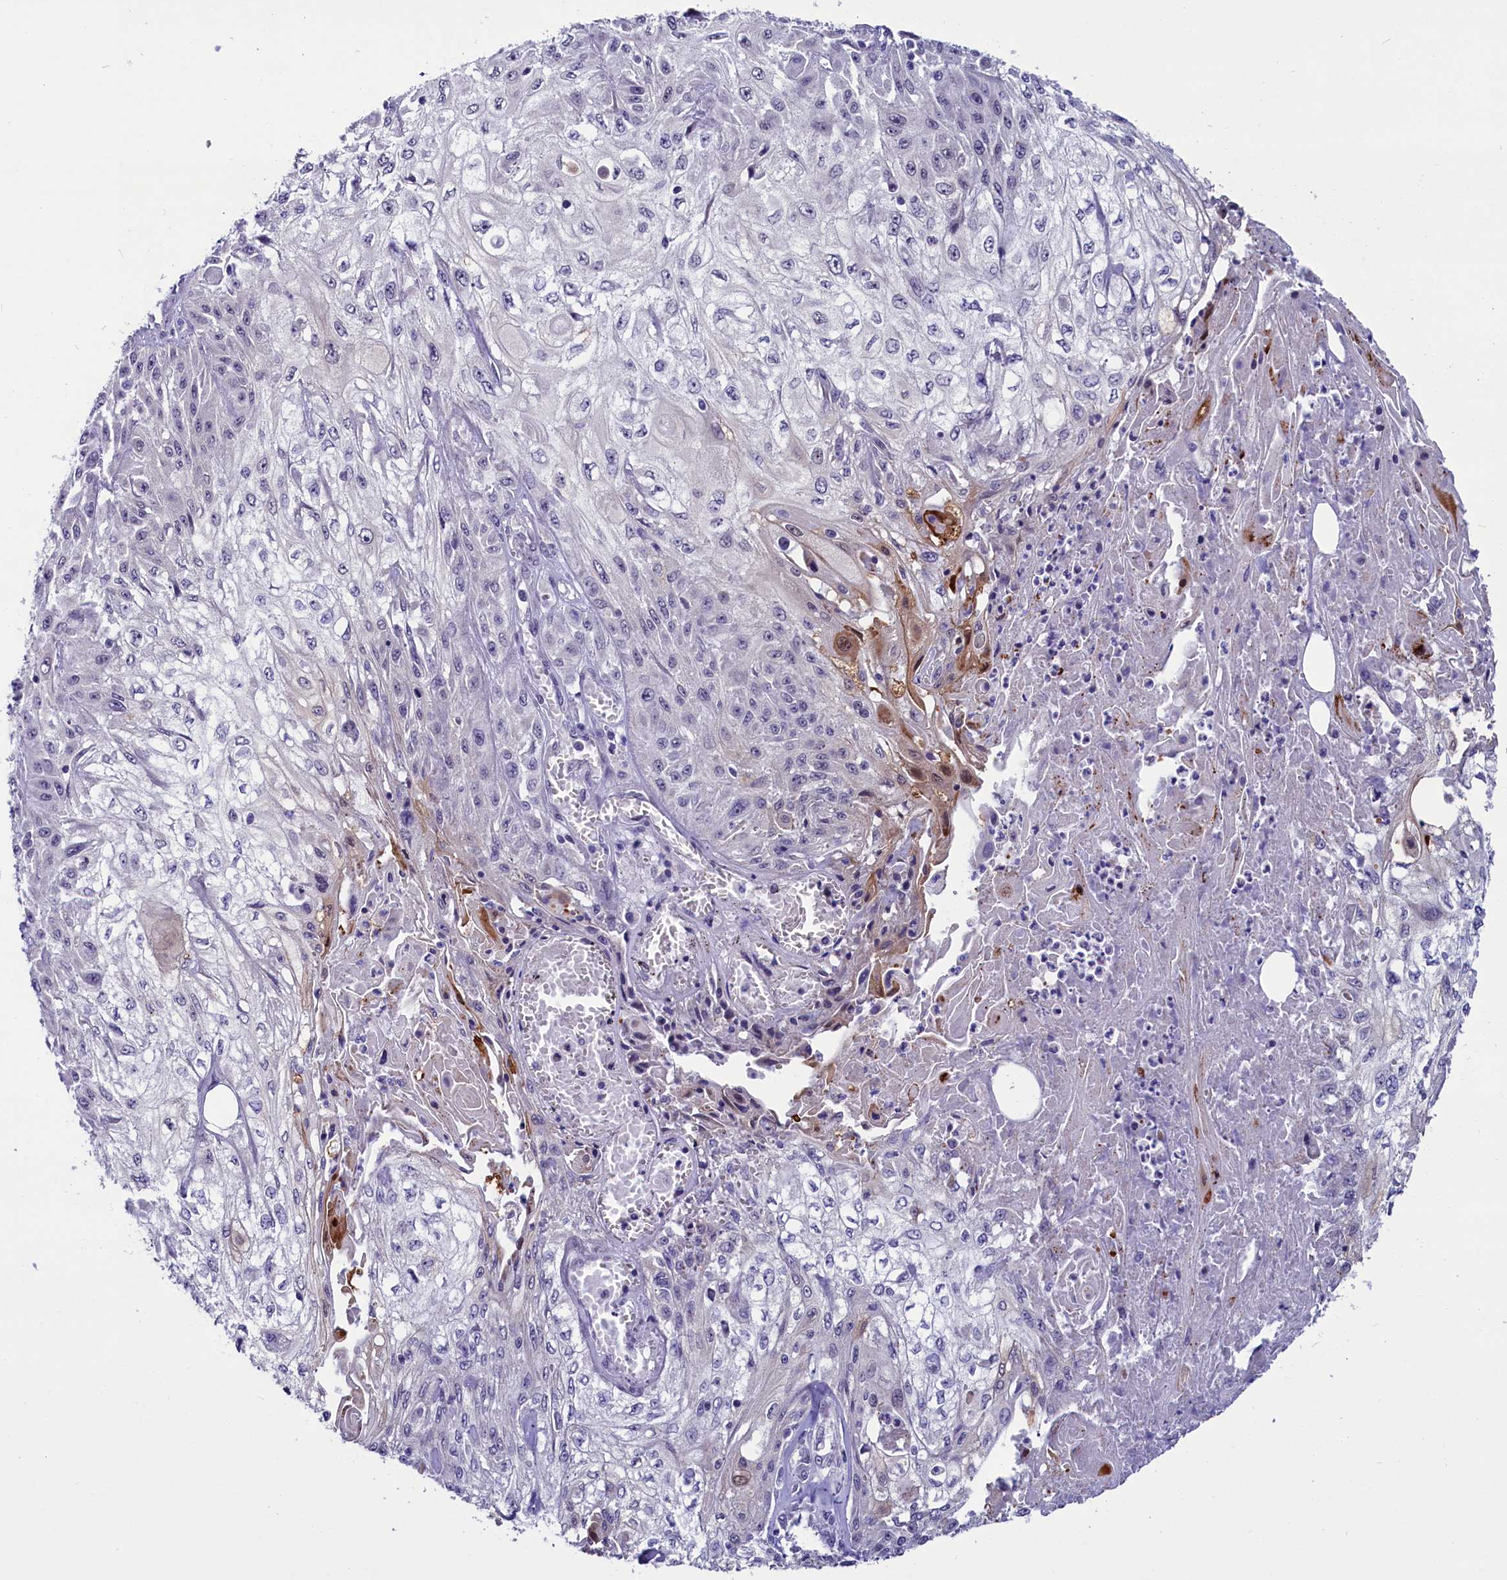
{"staining": {"intensity": "negative", "quantity": "none", "location": "none"}, "tissue": "skin cancer", "cell_type": "Tumor cells", "image_type": "cancer", "snomed": [{"axis": "morphology", "description": "Squamous cell carcinoma, NOS"}, {"axis": "morphology", "description": "Squamous cell carcinoma, metastatic, NOS"}, {"axis": "topography", "description": "Skin"}, {"axis": "topography", "description": "Lymph node"}], "caption": "Tumor cells are negative for protein expression in human skin squamous cell carcinoma.", "gene": "SCD5", "patient": {"sex": "male", "age": 75}}